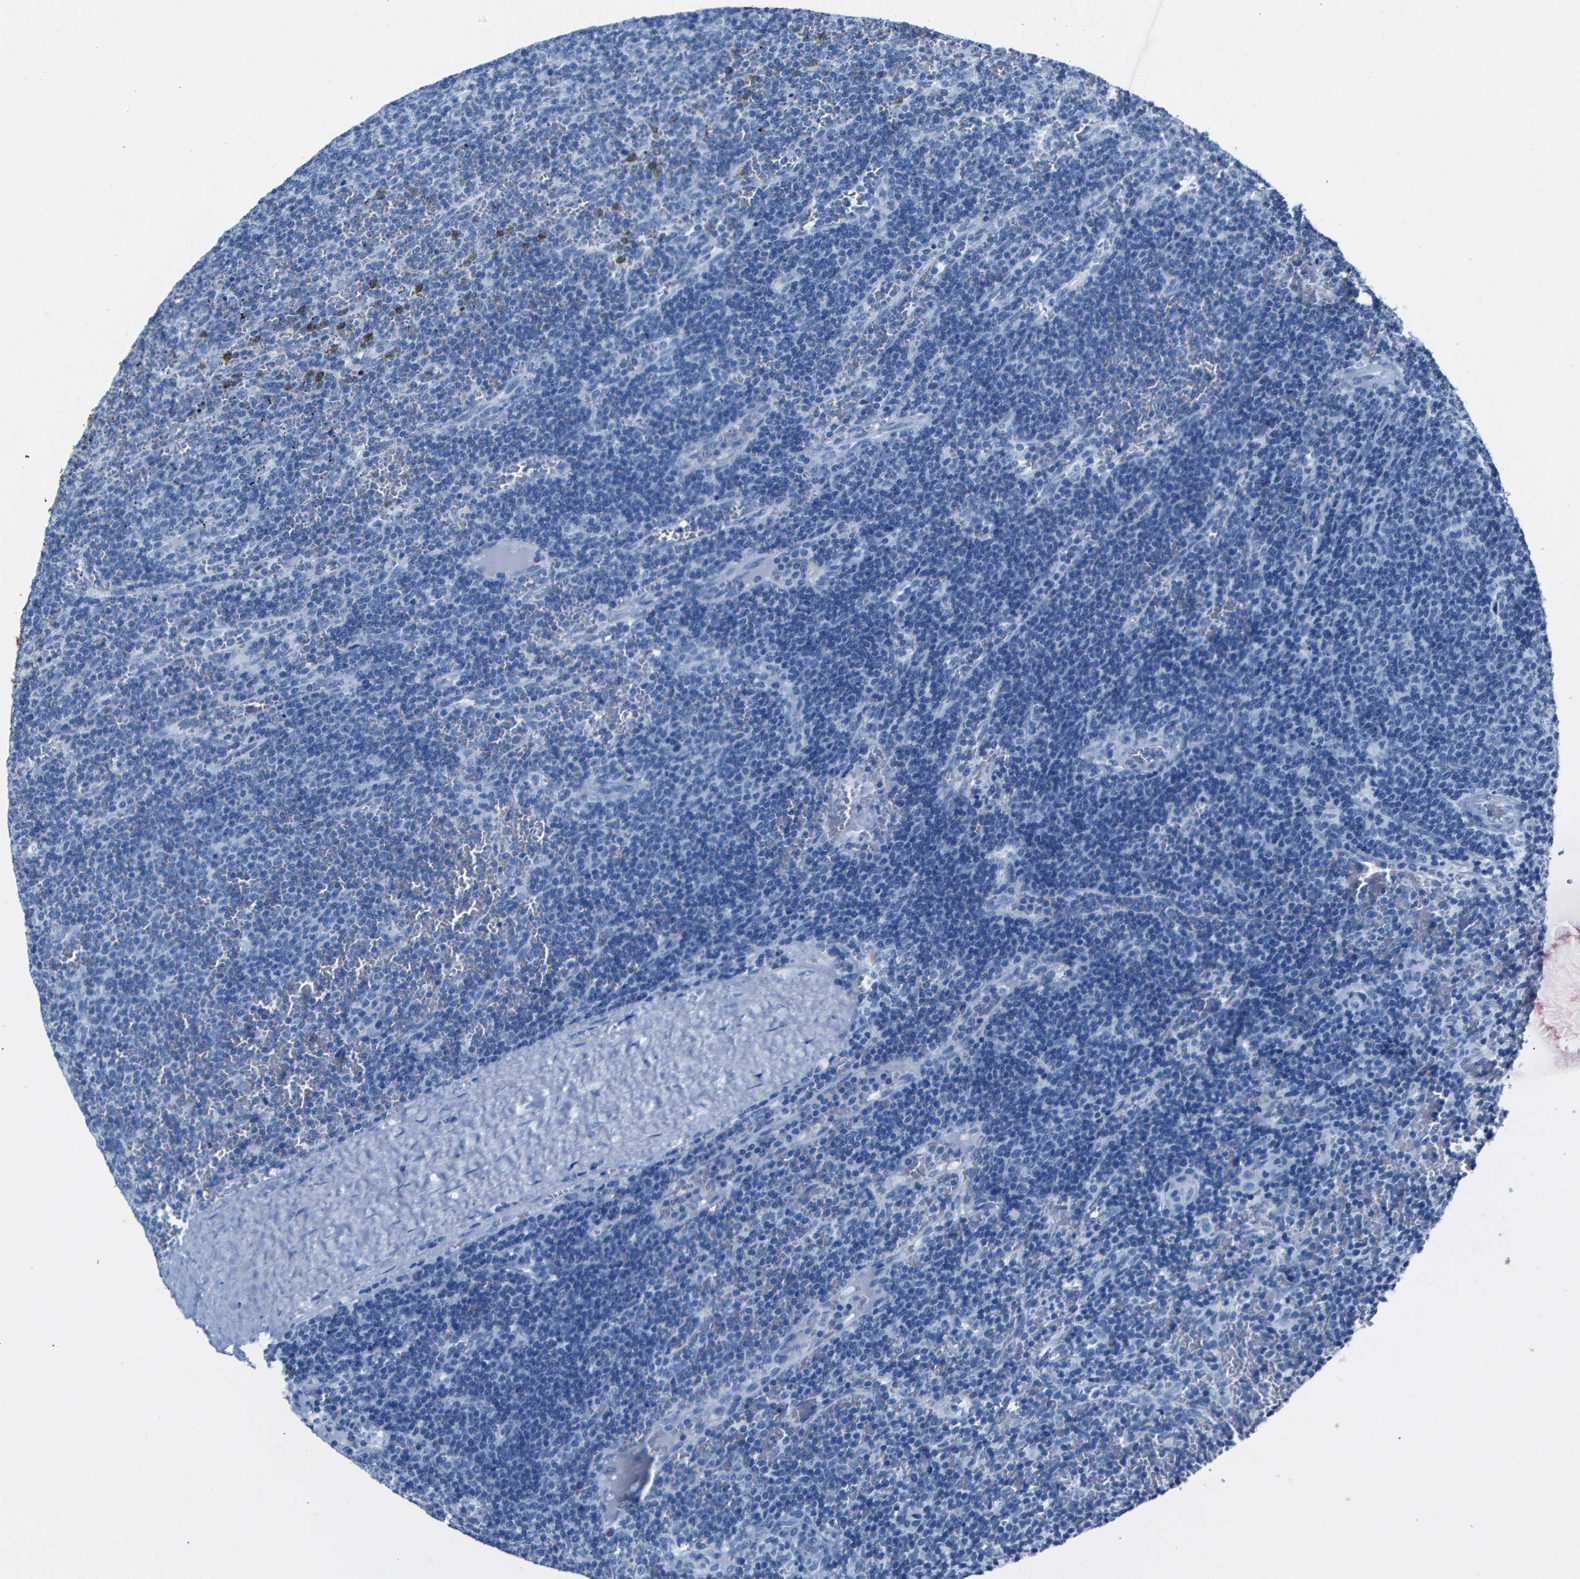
{"staining": {"intensity": "negative", "quantity": "none", "location": "none"}, "tissue": "lymphoma", "cell_type": "Tumor cells", "image_type": "cancer", "snomed": [{"axis": "morphology", "description": "Malignant lymphoma, non-Hodgkin's type, Low grade"}, {"axis": "topography", "description": "Spleen"}], "caption": "Immunohistochemistry image of neoplastic tissue: low-grade malignant lymphoma, non-Hodgkin's type stained with DAB displays no significant protein expression in tumor cells.", "gene": "CLDN11", "patient": {"sex": "female", "age": 50}}